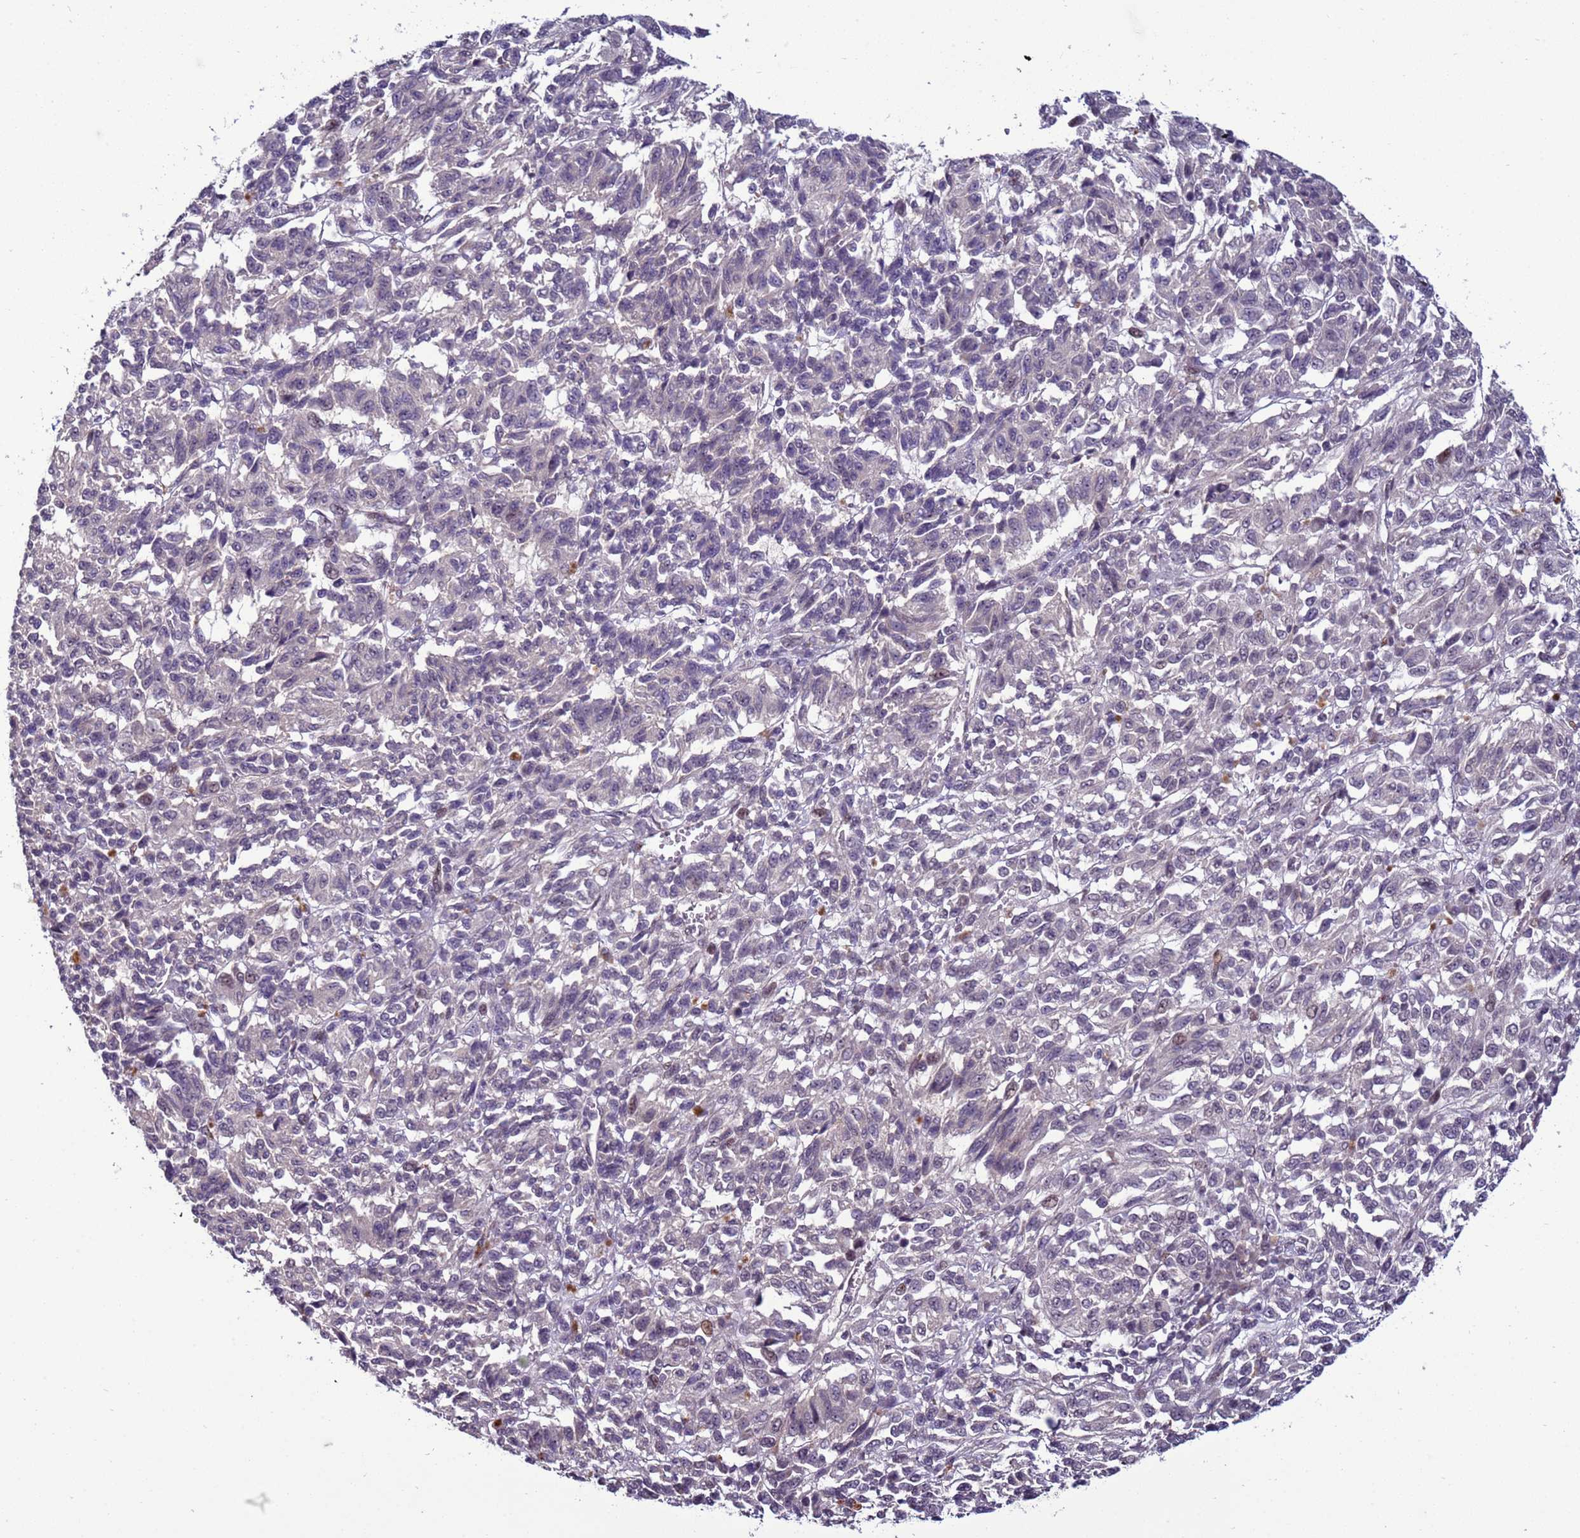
{"staining": {"intensity": "negative", "quantity": "none", "location": "none"}, "tissue": "melanoma", "cell_type": "Tumor cells", "image_type": "cancer", "snomed": [{"axis": "morphology", "description": "Malignant melanoma, Metastatic site"}, {"axis": "topography", "description": "Lung"}], "caption": "Immunohistochemistry (IHC) image of human malignant melanoma (metastatic site) stained for a protein (brown), which exhibits no expression in tumor cells.", "gene": "SHC3", "patient": {"sex": "male", "age": 64}}